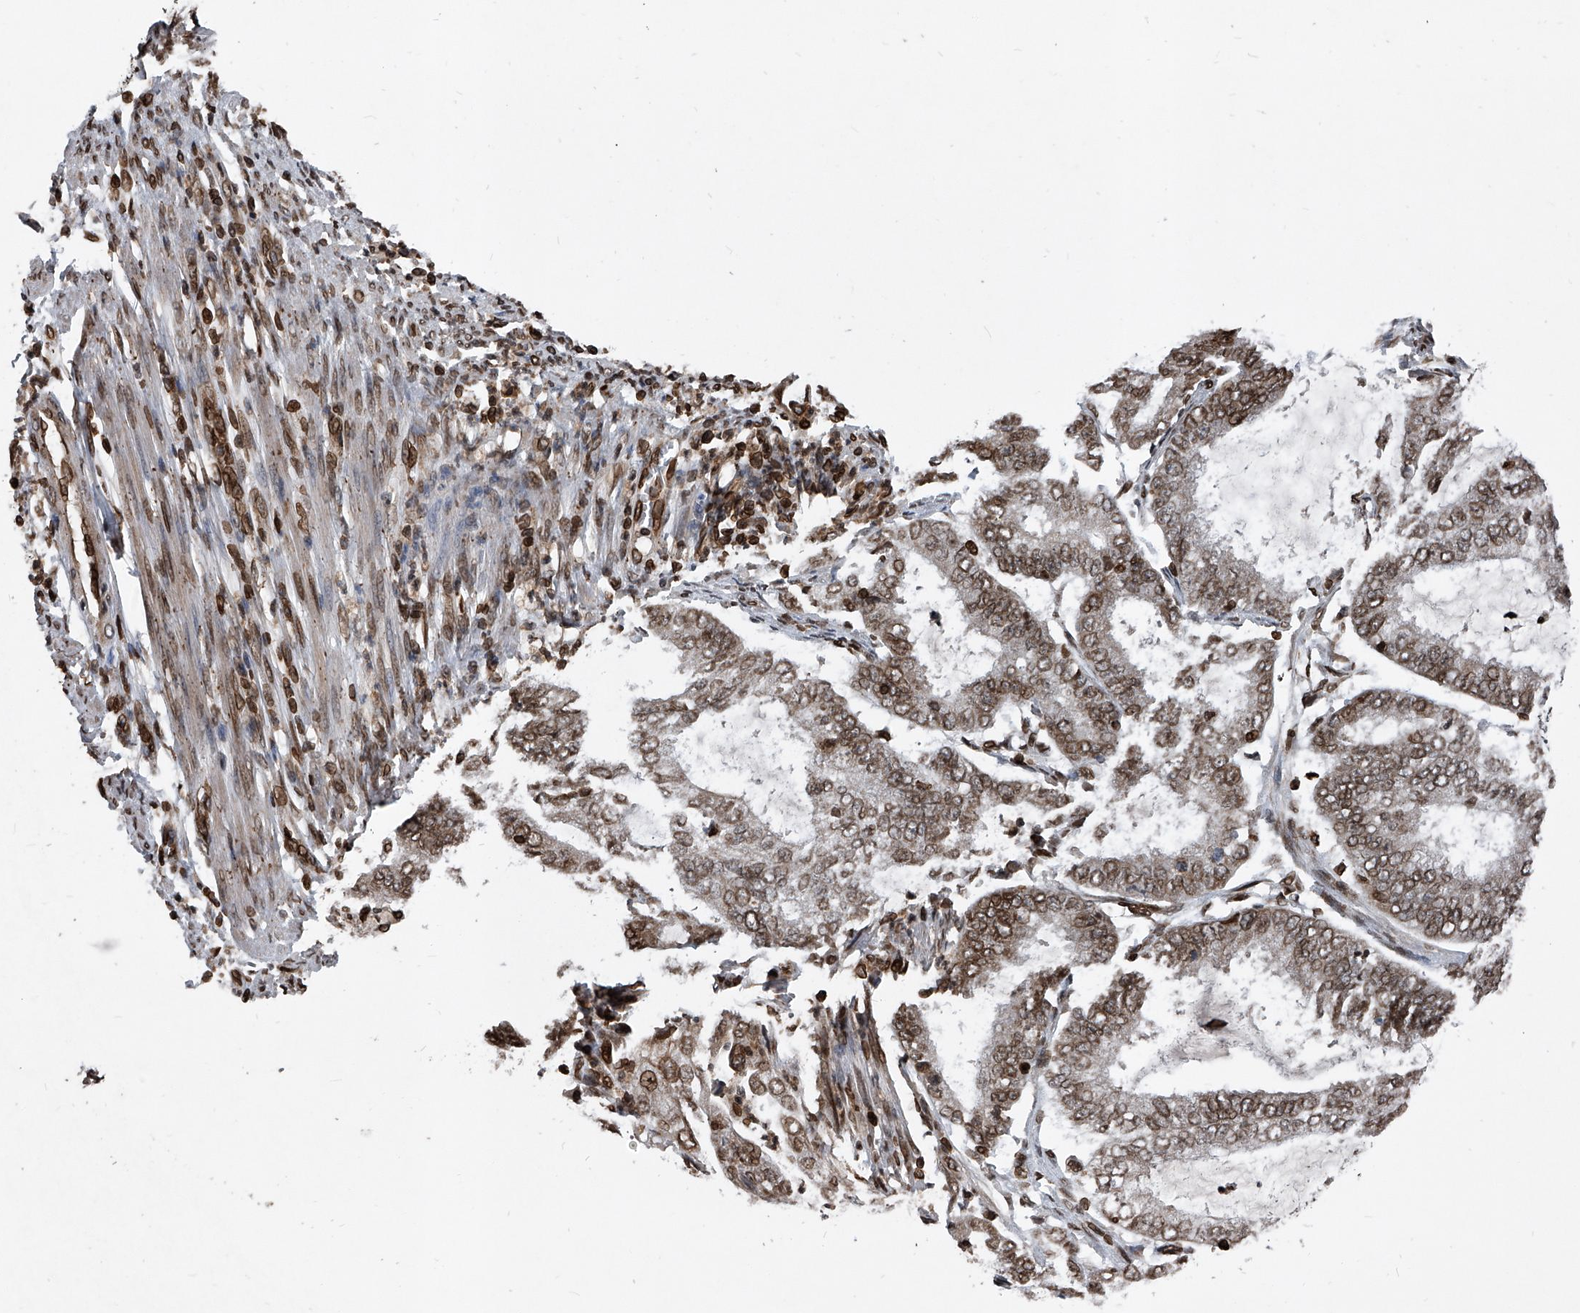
{"staining": {"intensity": "moderate", "quantity": ">75%", "location": "cytoplasmic/membranous,nuclear"}, "tissue": "endometrial cancer", "cell_type": "Tumor cells", "image_type": "cancer", "snomed": [{"axis": "morphology", "description": "Adenocarcinoma, NOS"}, {"axis": "topography", "description": "Endometrium"}], "caption": "Immunohistochemistry (IHC) (DAB (3,3'-diaminobenzidine)) staining of human adenocarcinoma (endometrial) demonstrates moderate cytoplasmic/membranous and nuclear protein expression in approximately >75% of tumor cells.", "gene": "PHF20", "patient": {"sex": "female", "age": 49}}